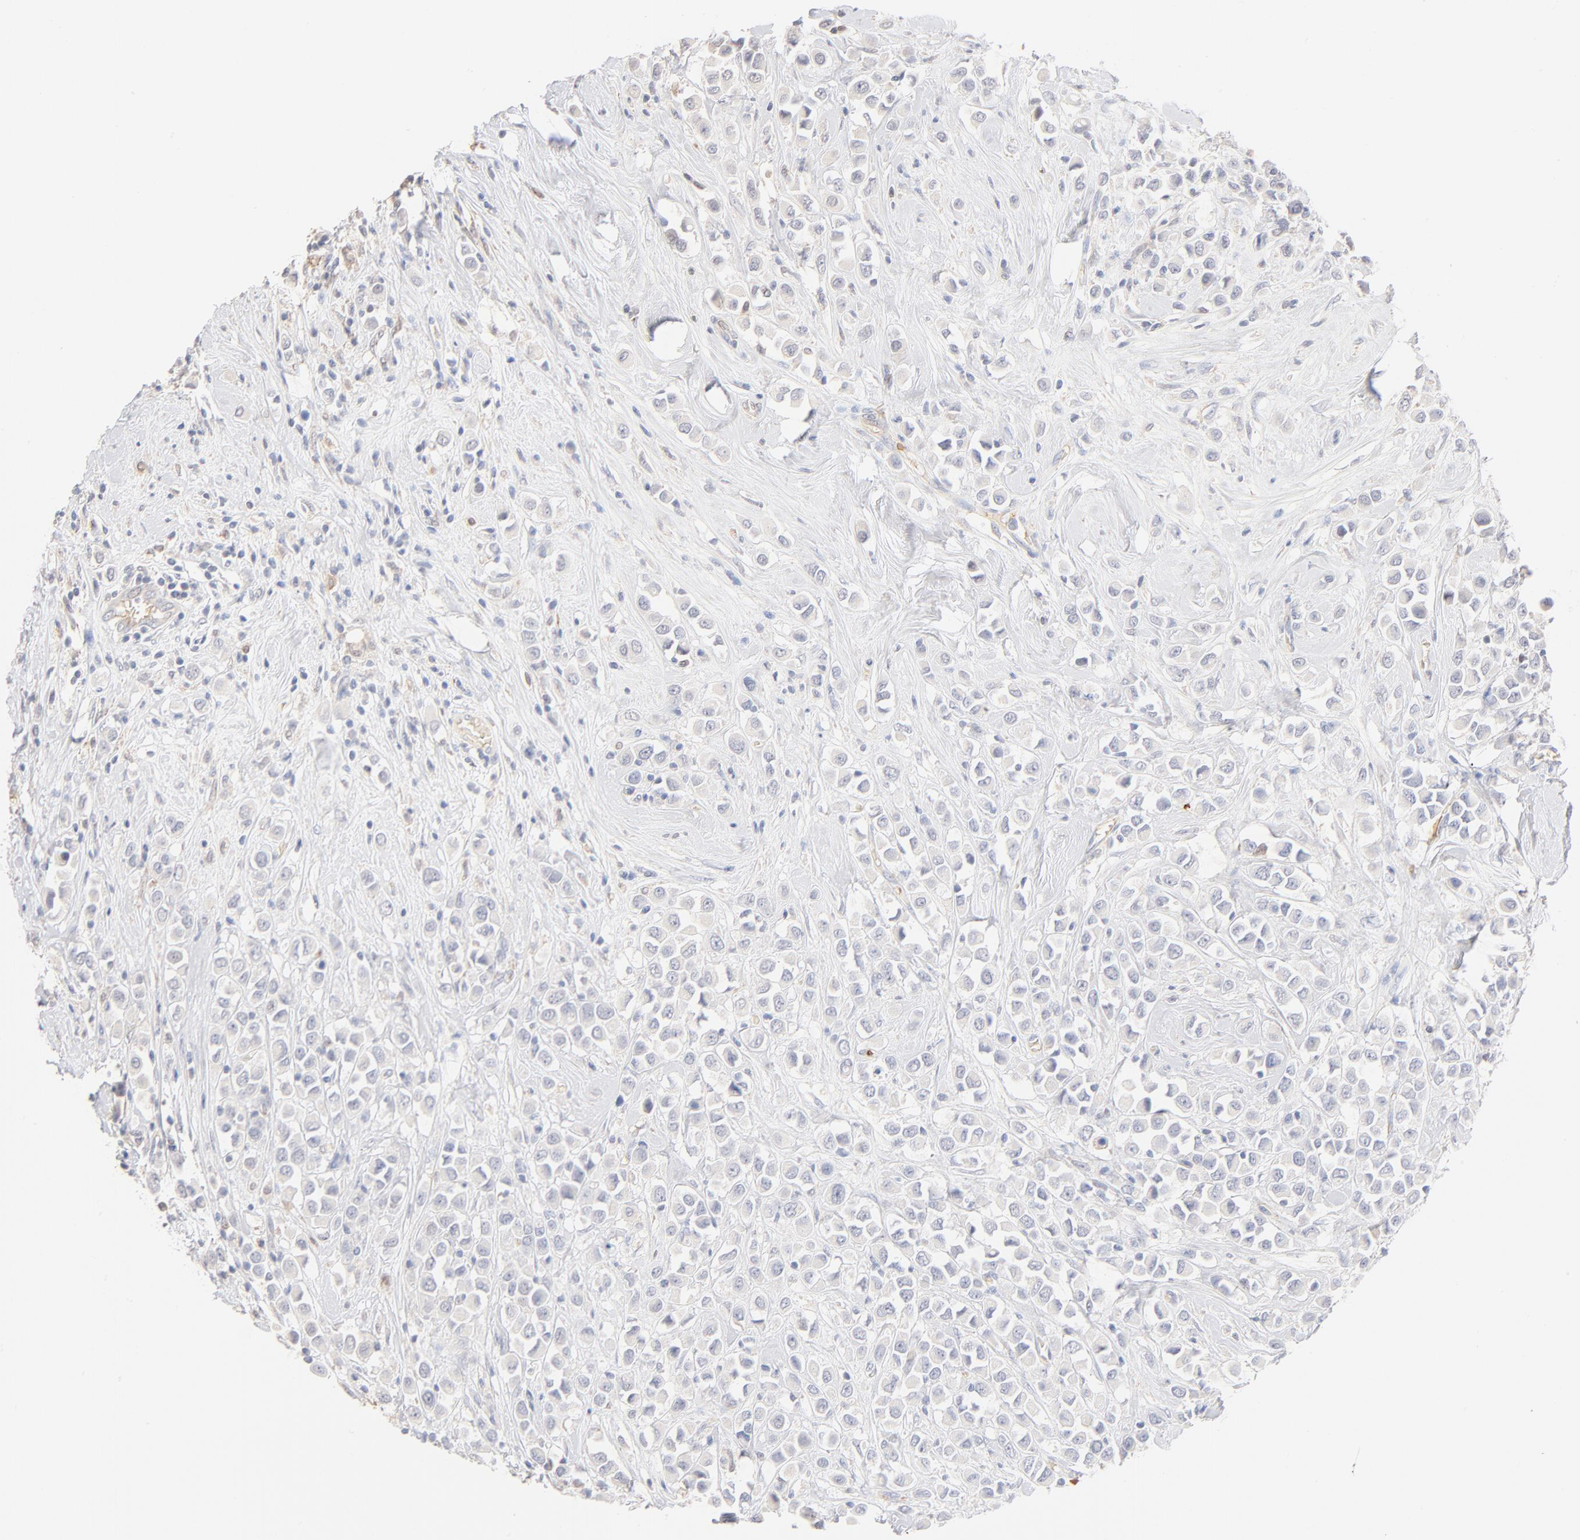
{"staining": {"intensity": "negative", "quantity": "none", "location": "none"}, "tissue": "breast cancer", "cell_type": "Tumor cells", "image_type": "cancer", "snomed": [{"axis": "morphology", "description": "Duct carcinoma"}, {"axis": "topography", "description": "Breast"}], "caption": "Breast cancer stained for a protein using IHC exhibits no expression tumor cells.", "gene": "SPTB", "patient": {"sex": "female", "age": 61}}